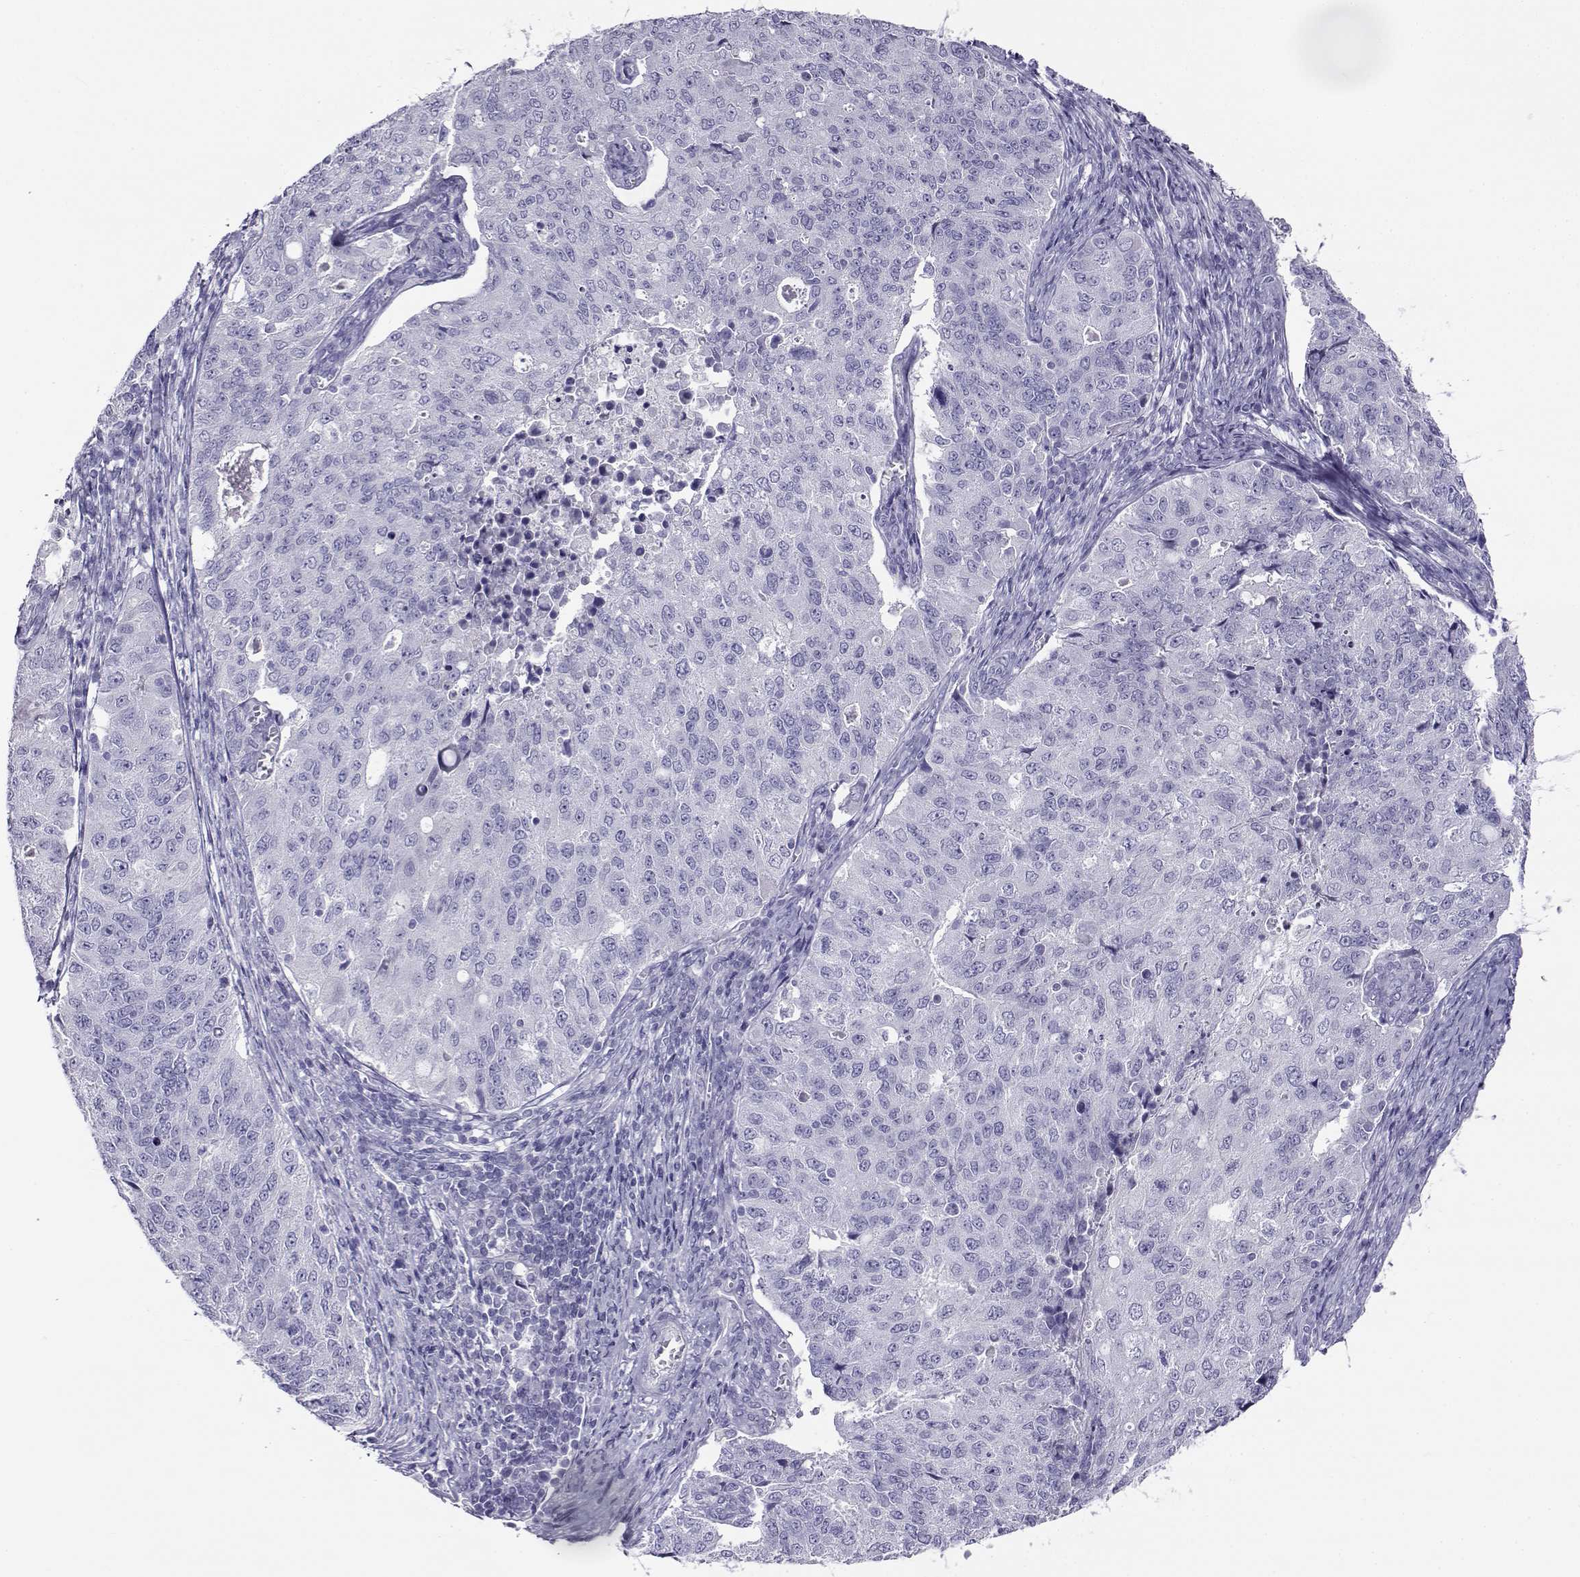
{"staining": {"intensity": "negative", "quantity": "none", "location": "none"}, "tissue": "endometrial cancer", "cell_type": "Tumor cells", "image_type": "cancer", "snomed": [{"axis": "morphology", "description": "Adenocarcinoma, NOS"}, {"axis": "topography", "description": "Endometrium"}], "caption": "Human endometrial cancer stained for a protein using immunohistochemistry shows no positivity in tumor cells.", "gene": "CABS1", "patient": {"sex": "female", "age": 43}}